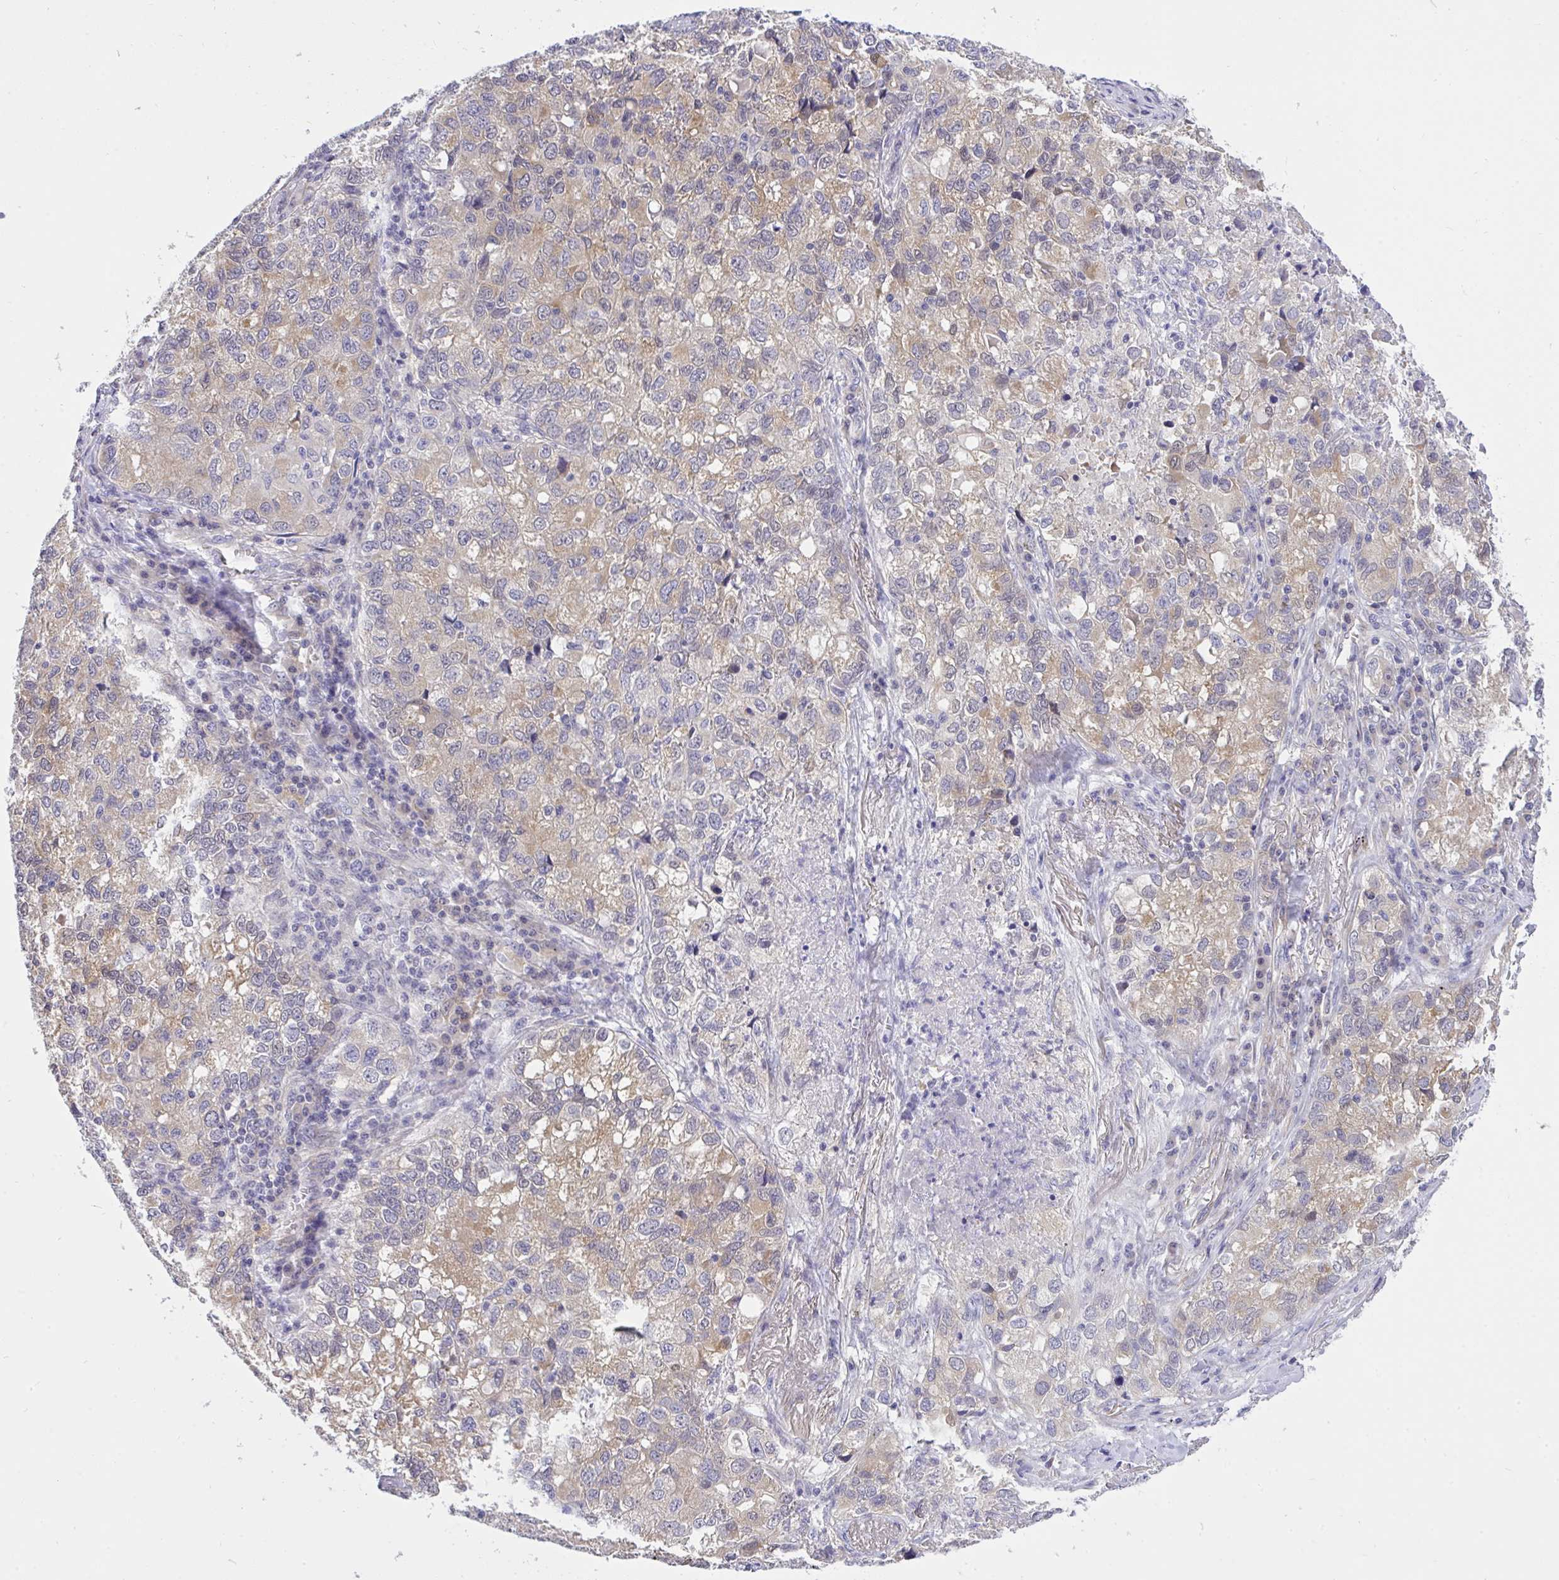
{"staining": {"intensity": "weak", "quantity": "25%-75%", "location": "cytoplasmic/membranous"}, "tissue": "lung cancer", "cell_type": "Tumor cells", "image_type": "cancer", "snomed": [{"axis": "morphology", "description": "Normal morphology"}, {"axis": "morphology", "description": "Adenocarcinoma, NOS"}, {"axis": "topography", "description": "Lymph node"}, {"axis": "topography", "description": "Lung"}], "caption": "Brown immunohistochemical staining in human lung cancer exhibits weak cytoplasmic/membranous staining in about 25%-75% of tumor cells.", "gene": "C19orf54", "patient": {"sex": "female", "age": 51}}